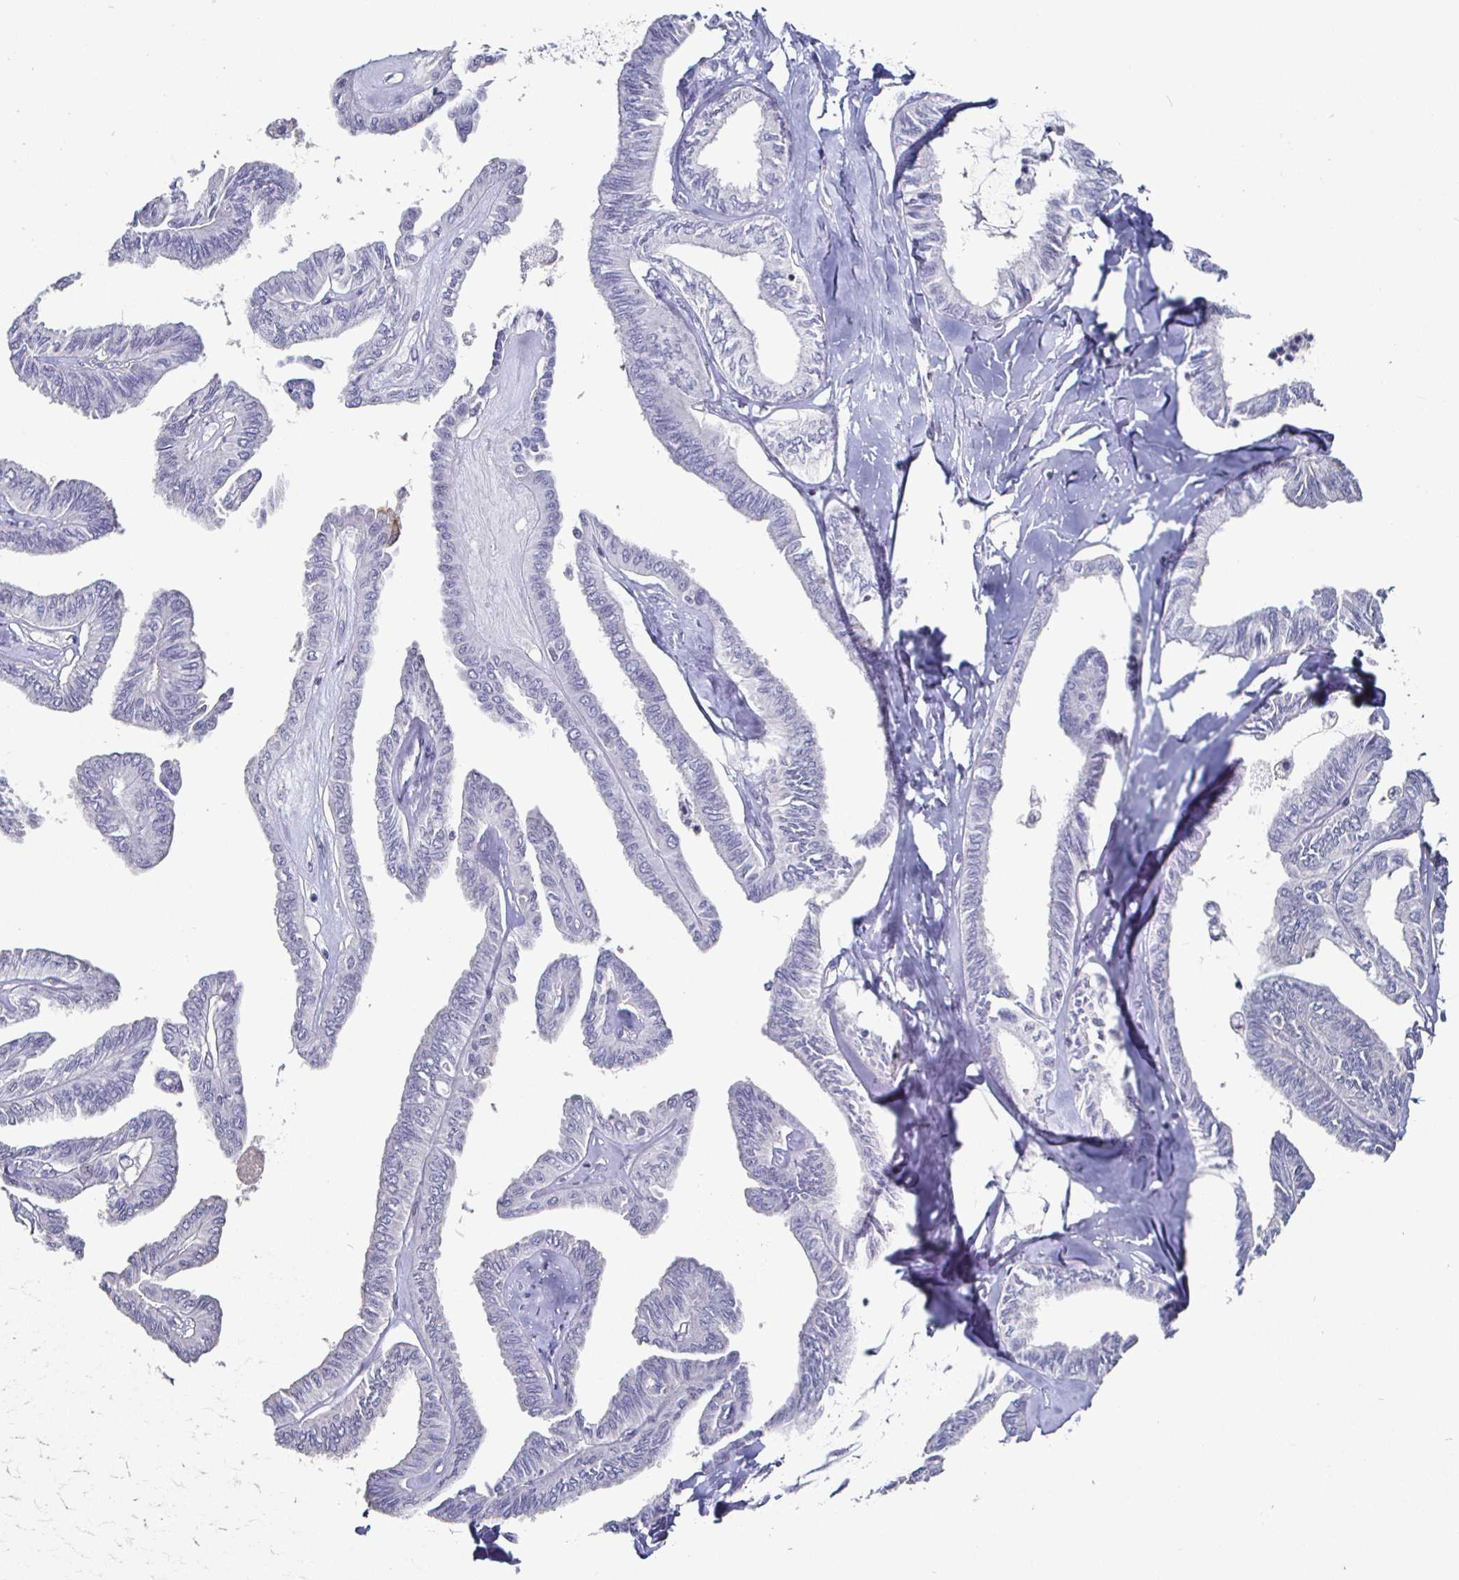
{"staining": {"intensity": "weak", "quantity": "<25%", "location": "cytoplasmic/membranous"}, "tissue": "ovarian cancer", "cell_type": "Tumor cells", "image_type": "cancer", "snomed": [{"axis": "morphology", "description": "Carcinoma, endometroid"}, {"axis": "topography", "description": "Ovary"}], "caption": "Image shows no significant protein staining in tumor cells of endometroid carcinoma (ovarian).", "gene": "RUNX2", "patient": {"sex": "female", "age": 70}}